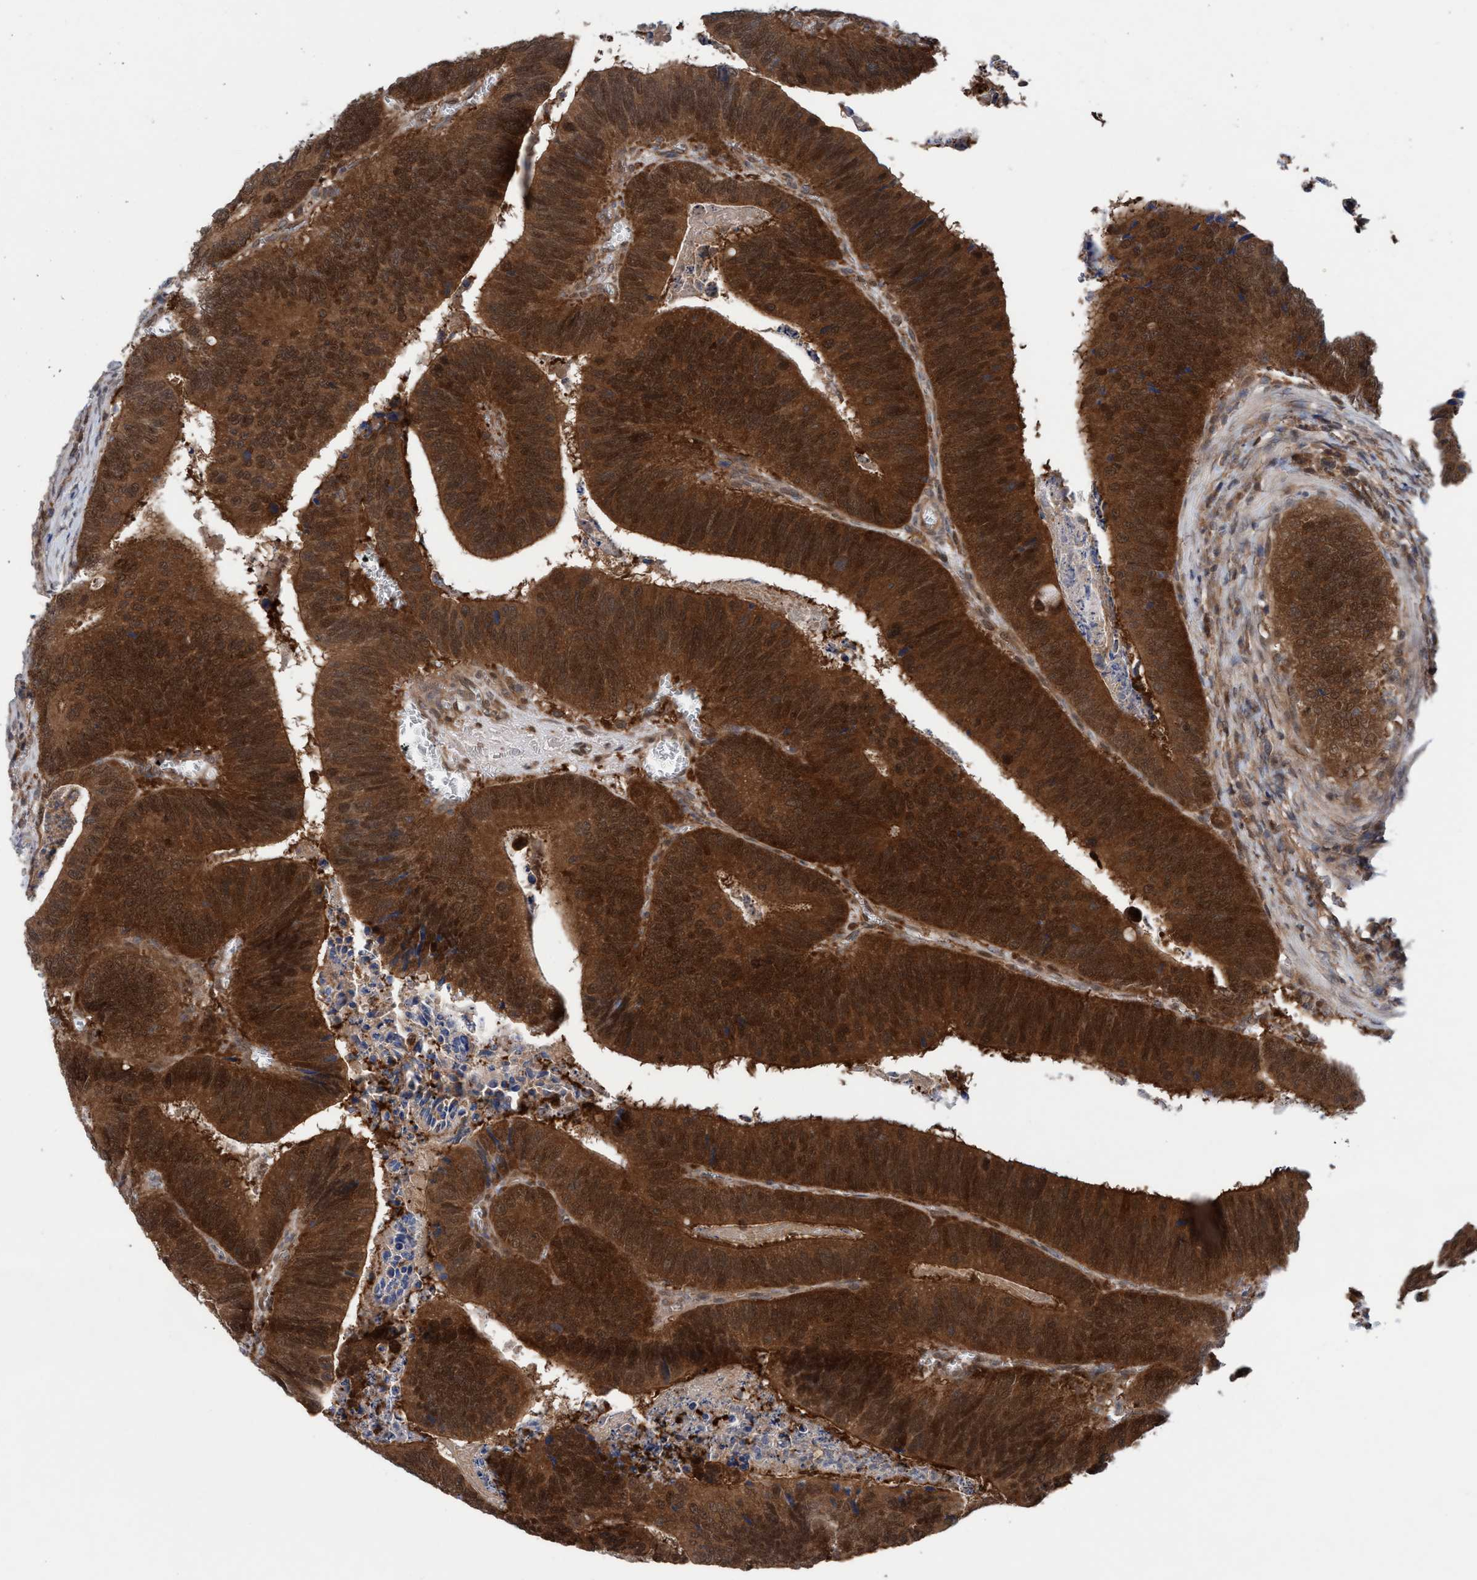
{"staining": {"intensity": "strong", "quantity": ">75%", "location": "cytoplasmic/membranous,nuclear"}, "tissue": "colorectal cancer", "cell_type": "Tumor cells", "image_type": "cancer", "snomed": [{"axis": "morphology", "description": "Inflammation, NOS"}, {"axis": "morphology", "description": "Adenocarcinoma, NOS"}, {"axis": "topography", "description": "Colon"}], "caption": "A brown stain highlights strong cytoplasmic/membranous and nuclear staining of a protein in colorectal cancer (adenocarcinoma) tumor cells.", "gene": "GLOD4", "patient": {"sex": "male", "age": 72}}